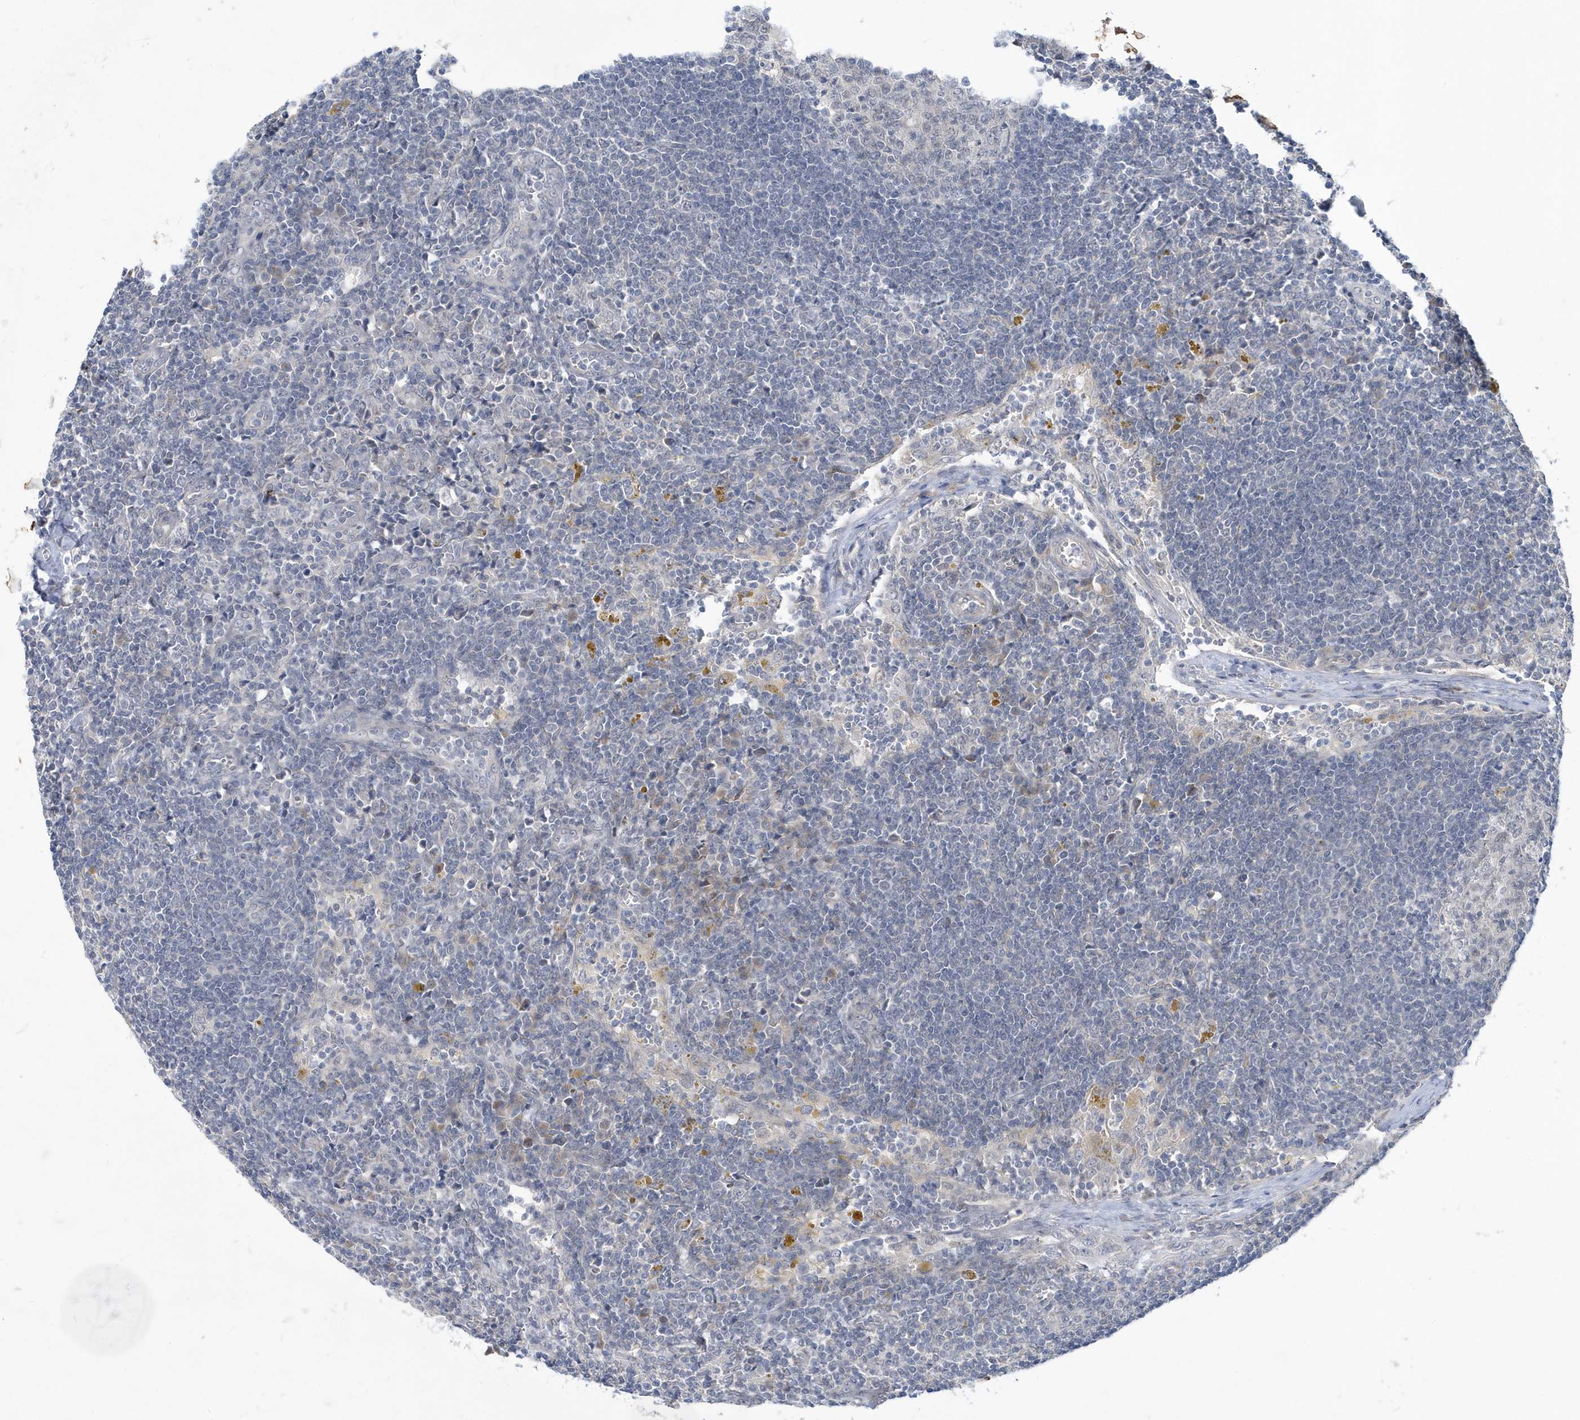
{"staining": {"intensity": "weak", "quantity": "<25%", "location": "nuclear"}, "tissue": "lymph node", "cell_type": "Germinal center cells", "image_type": "normal", "snomed": [{"axis": "morphology", "description": "Normal tissue, NOS"}, {"axis": "morphology", "description": "Squamous cell carcinoma, metastatic, NOS"}, {"axis": "topography", "description": "Lymph node"}], "caption": "DAB immunohistochemical staining of benign lymph node displays no significant staining in germinal center cells. The staining is performed using DAB (3,3'-diaminobenzidine) brown chromogen with nuclei counter-stained in using hematoxylin.", "gene": "ZNF654", "patient": {"sex": "male", "age": 73}}